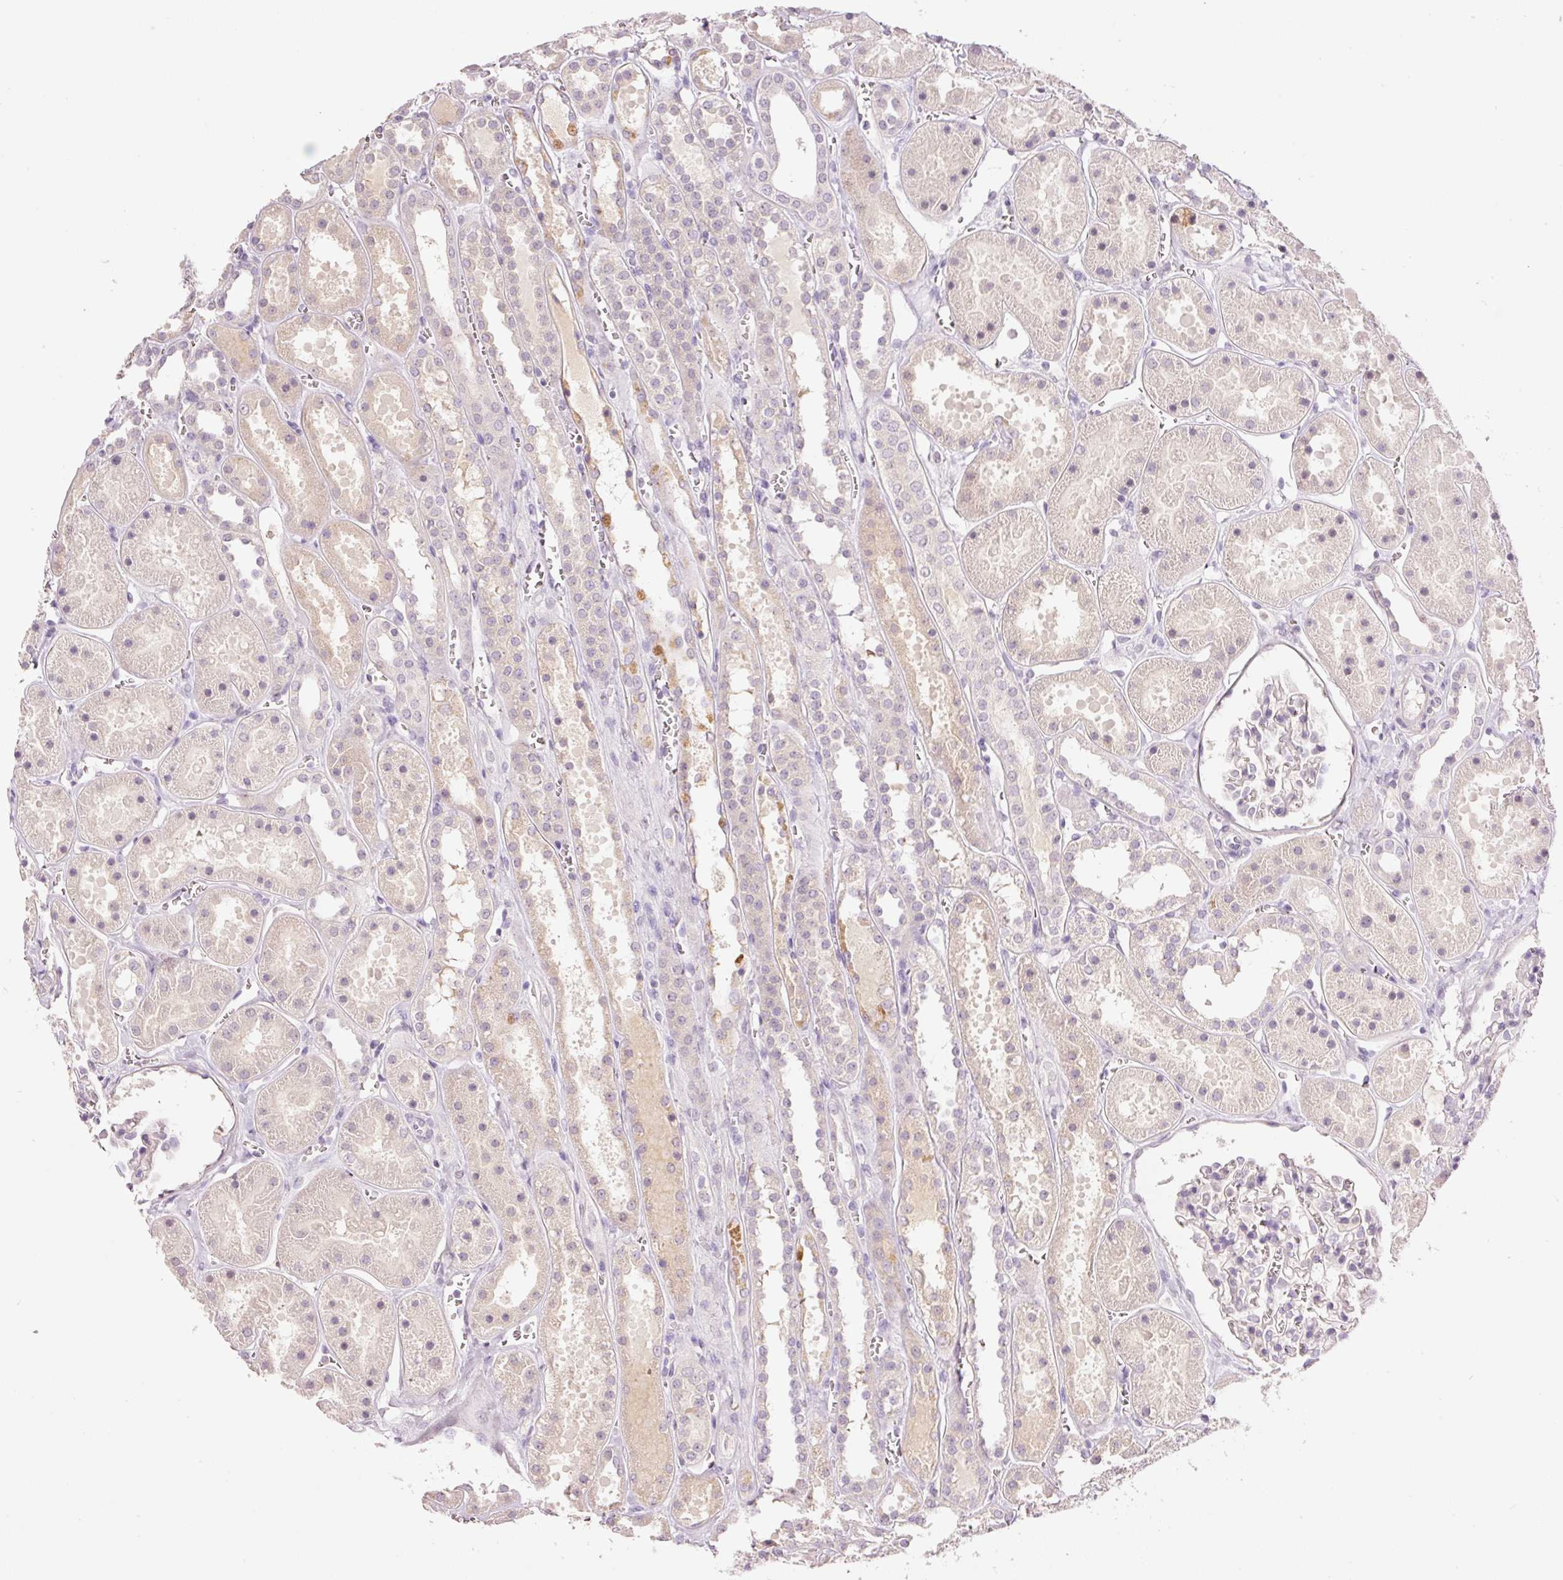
{"staining": {"intensity": "negative", "quantity": "none", "location": "none"}, "tissue": "kidney", "cell_type": "Cells in glomeruli", "image_type": "normal", "snomed": [{"axis": "morphology", "description": "Normal tissue, NOS"}, {"axis": "topography", "description": "Kidney"}], "caption": "High power microscopy histopathology image of an immunohistochemistry photomicrograph of normal kidney, revealing no significant positivity in cells in glomeruli. Brightfield microscopy of immunohistochemistry (IHC) stained with DAB (brown) and hematoxylin (blue), captured at high magnification.", "gene": "LY6G6D", "patient": {"sex": "female", "age": 41}}